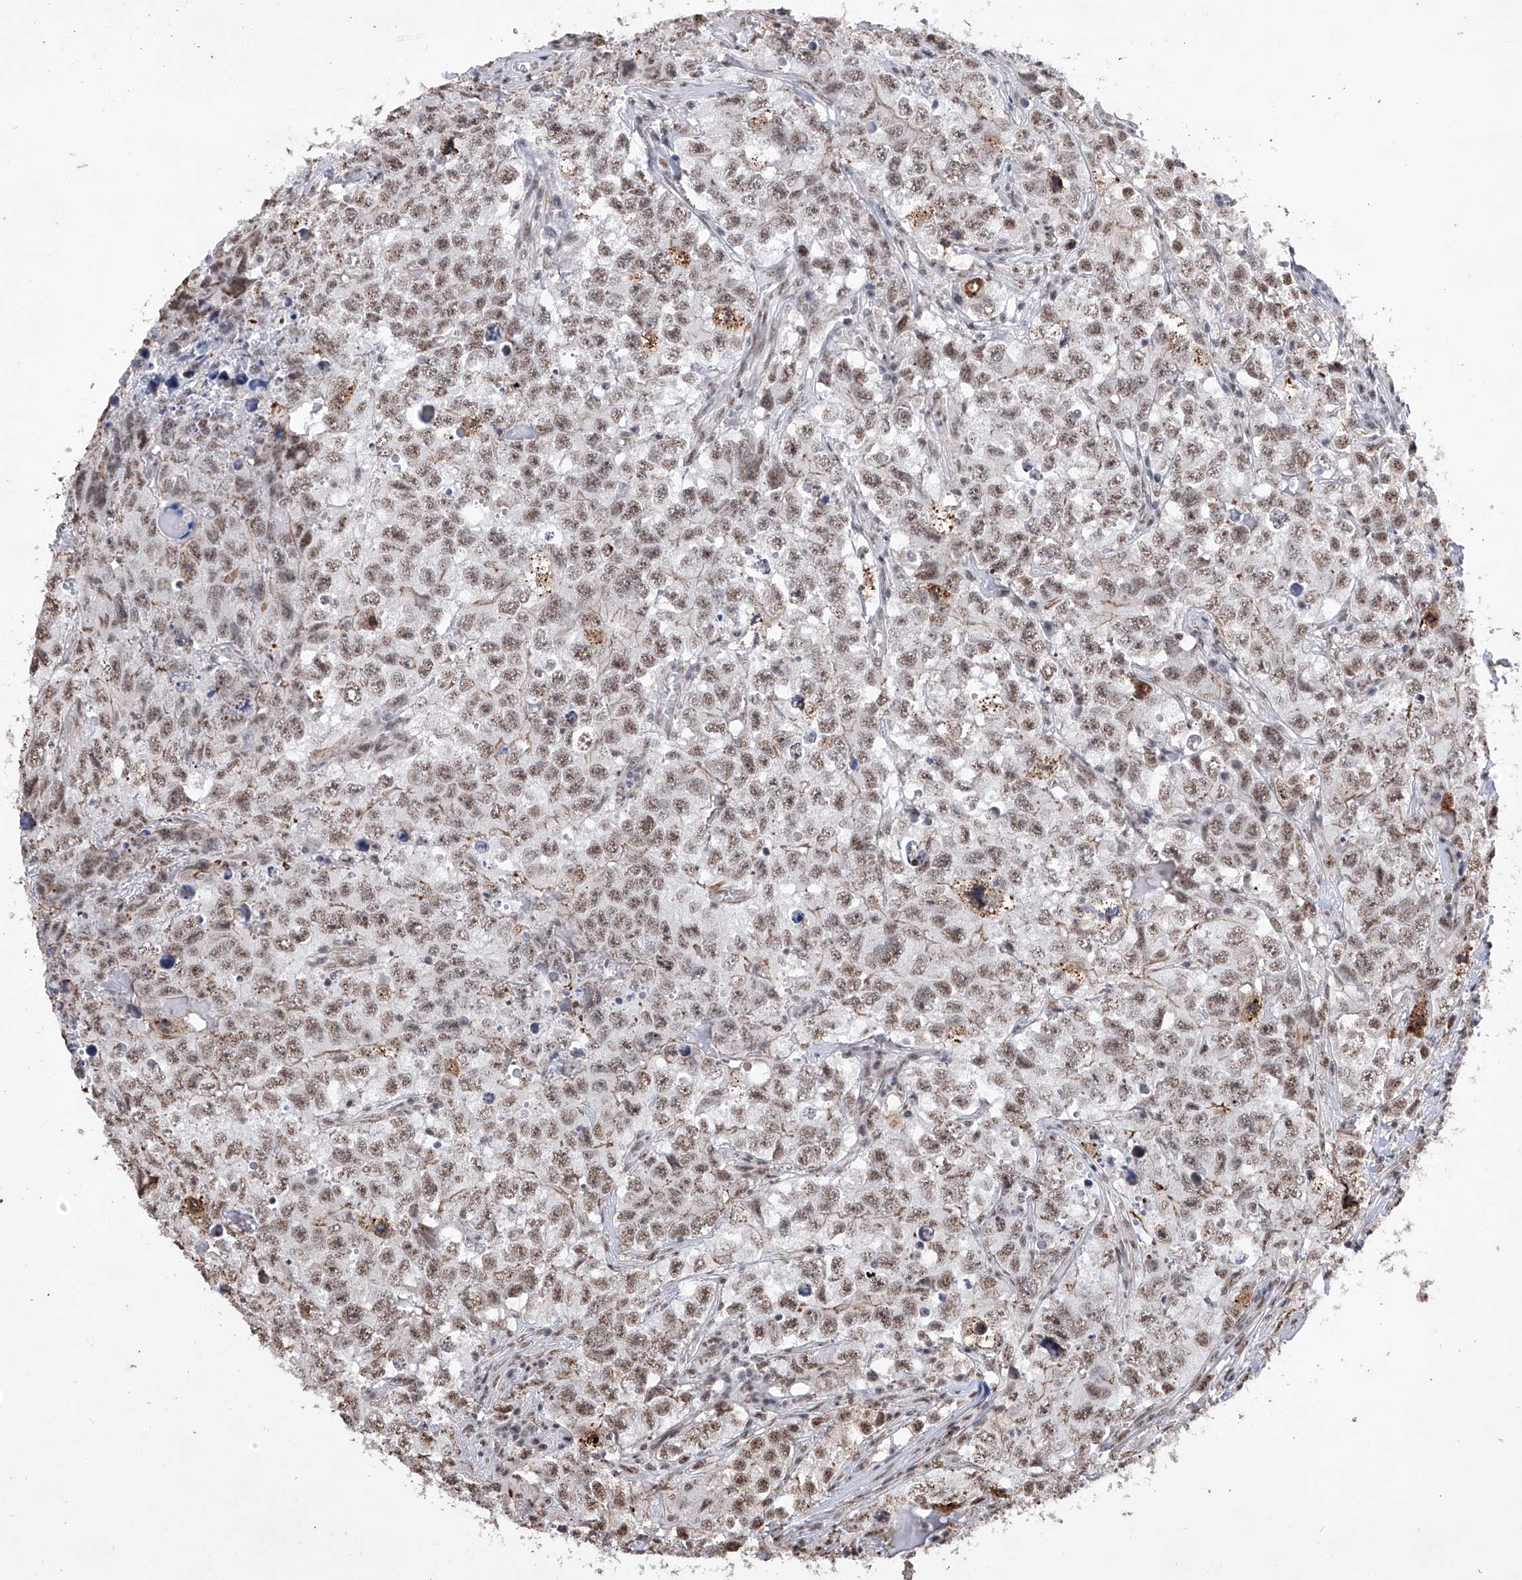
{"staining": {"intensity": "moderate", "quantity": ">75%", "location": "nuclear"}, "tissue": "testis cancer", "cell_type": "Tumor cells", "image_type": "cancer", "snomed": [{"axis": "morphology", "description": "Seminoma, NOS"}, {"axis": "morphology", "description": "Carcinoma, Embryonal, NOS"}, {"axis": "topography", "description": "Testis"}], "caption": "A brown stain labels moderate nuclear staining of a protein in testis cancer (seminoma) tumor cells.", "gene": "NFATC4", "patient": {"sex": "male", "age": 43}}